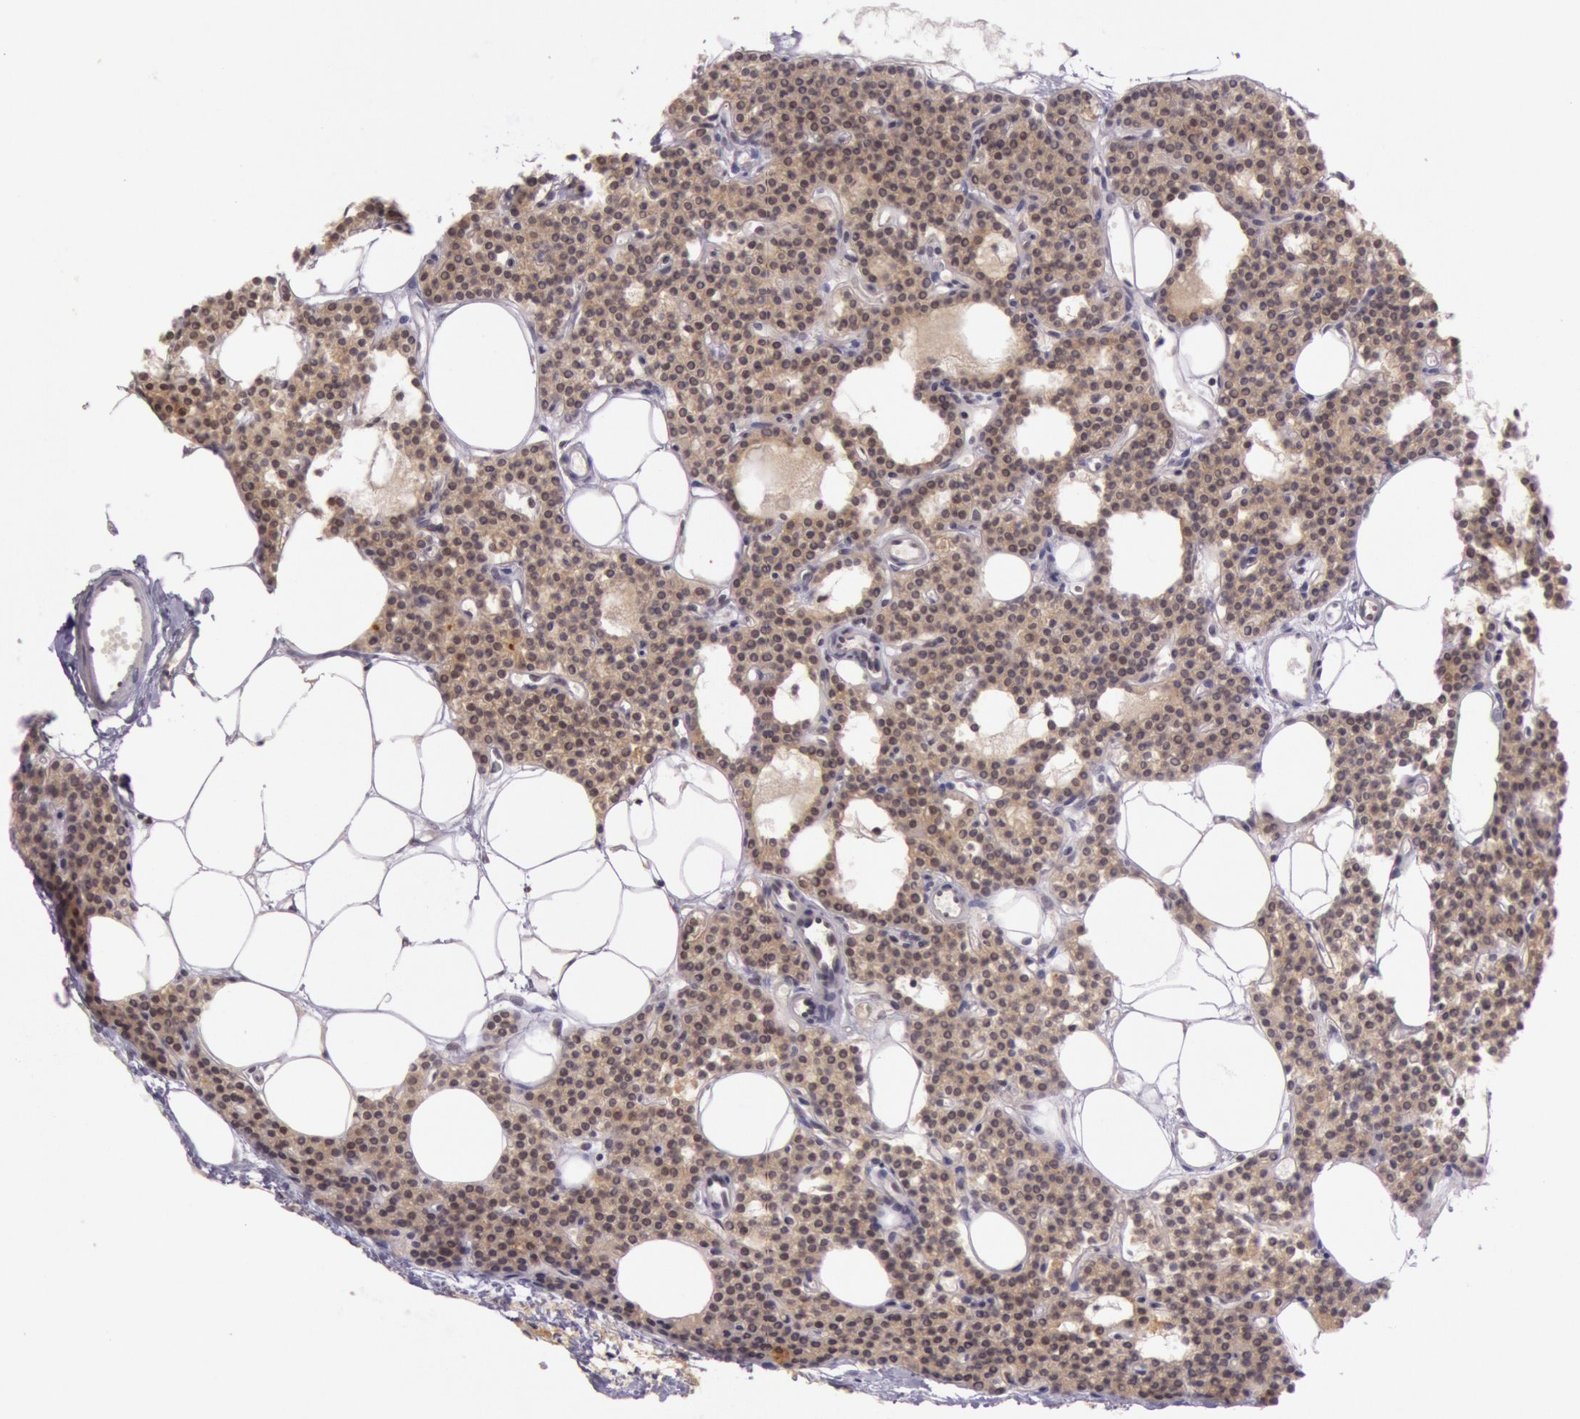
{"staining": {"intensity": "moderate", "quantity": ">75%", "location": "cytoplasmic/membranous,nuclear"}, "tissue": "parathyroid gland", "cell_type": "Glandular cells", "image_type": "normal", "snomed": [{"axis": "morphology", "description": "Normal tissue, NOS"}, {"axis": "topography", "description": "Parathyroid gland"}], "caption": "Protein staining by IHC shows moderate cytoplasmic/membranous,nuclear expression in approximately >75% of glandular cells in normal parathyroid gland.", "gene": "CDK16", "patient": {"sex": "male", "age": 24}}